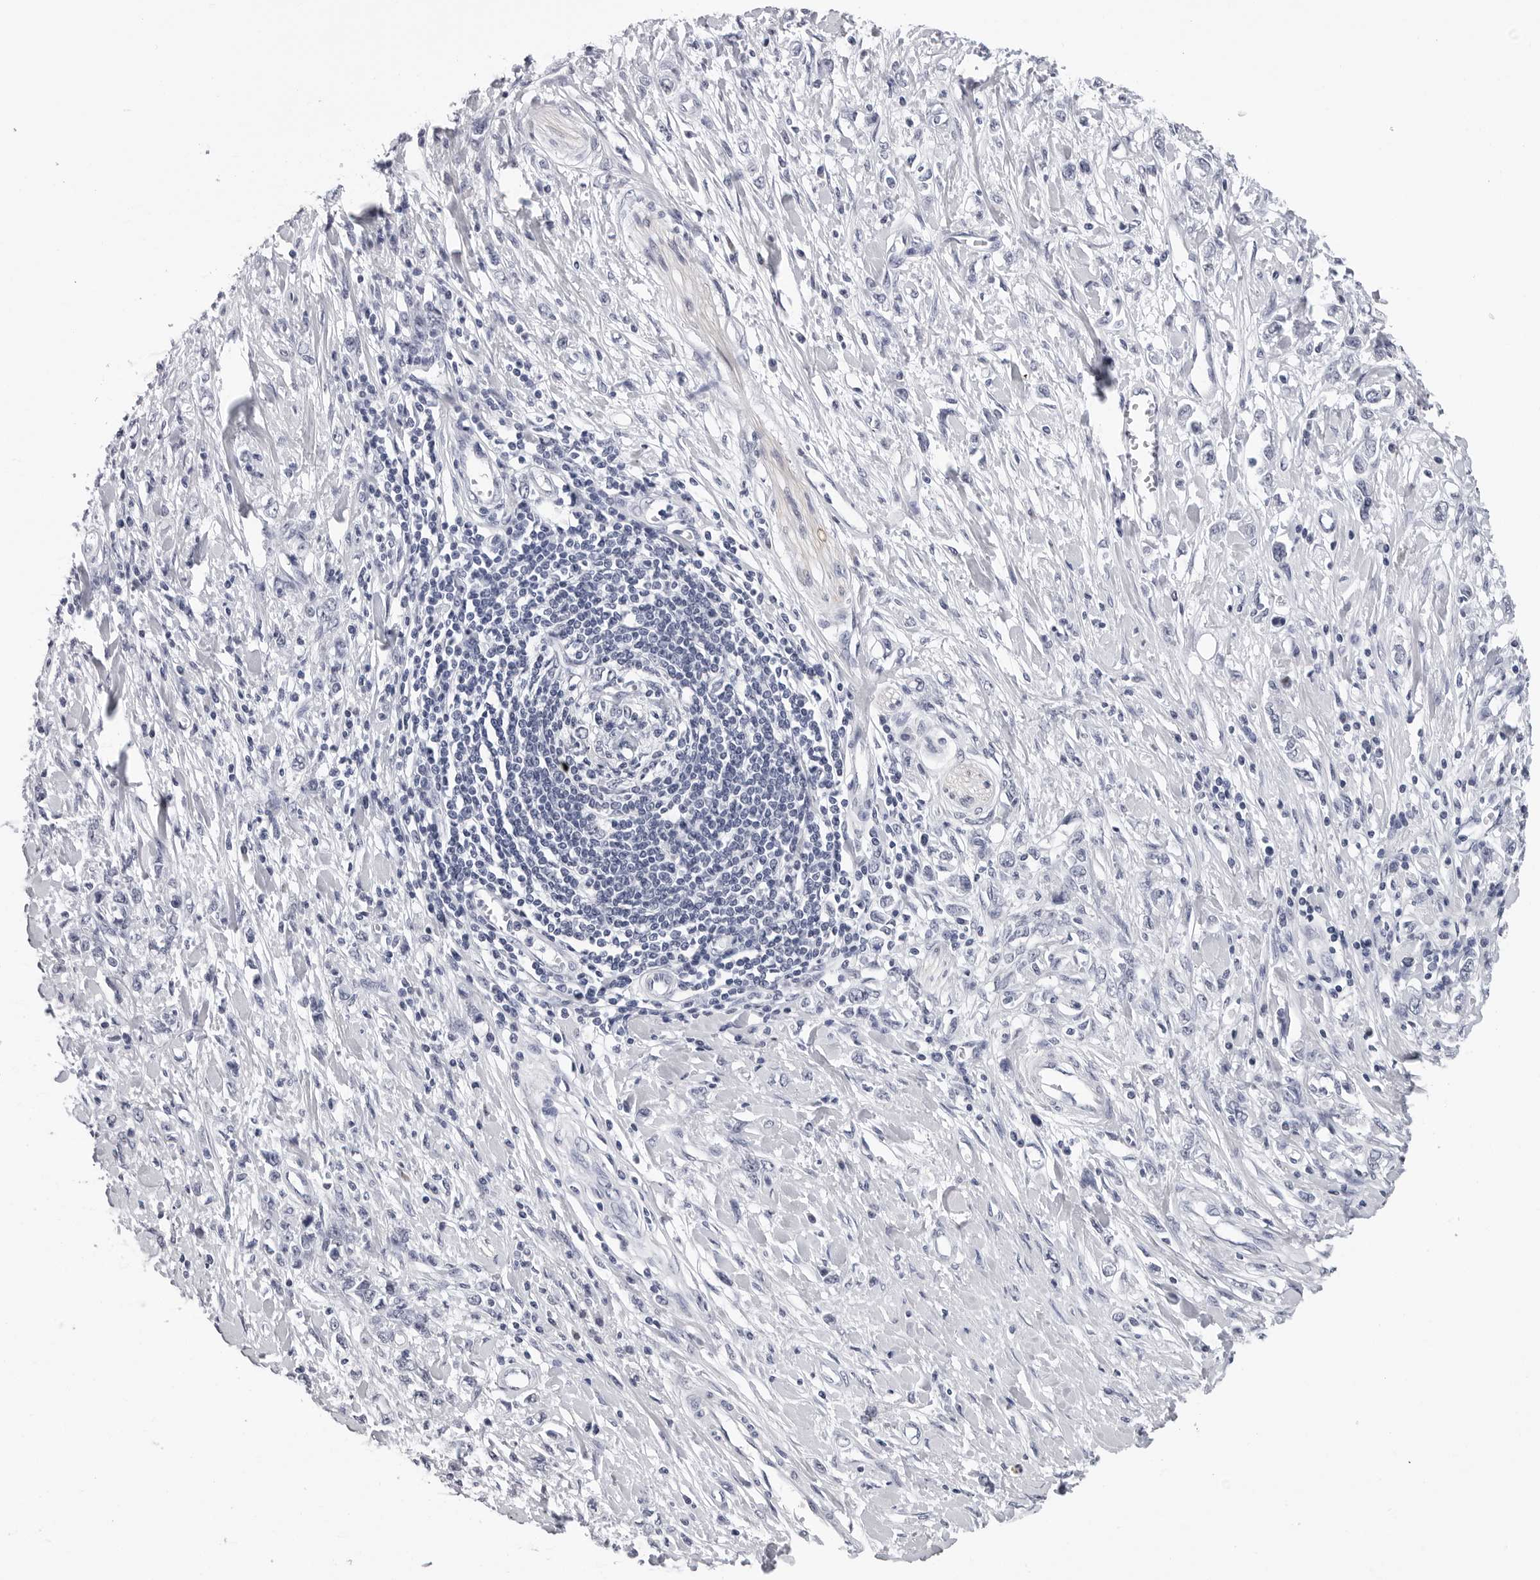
{"staining": {"intensity": "negative", "quantity": "none", "location": "none"}, "tissue": "stomach cancer", "cell_type": "Tumor cells", "image_type": "cancer", "snomed": [{"axis": "morphology", "description": "Adenocarcinoma, NOS"}, {"axis": "topography", "description": "Stomach"}], "caption": "High power microscopy histopathology image of an immunohistochemistry (IHC) photomicrograph of stomach cancer (adenocarcinoma), revealing no significant staining in tumor cells.", "gene": "GNL2", "patient": {"sex": "female", "age": 76}}